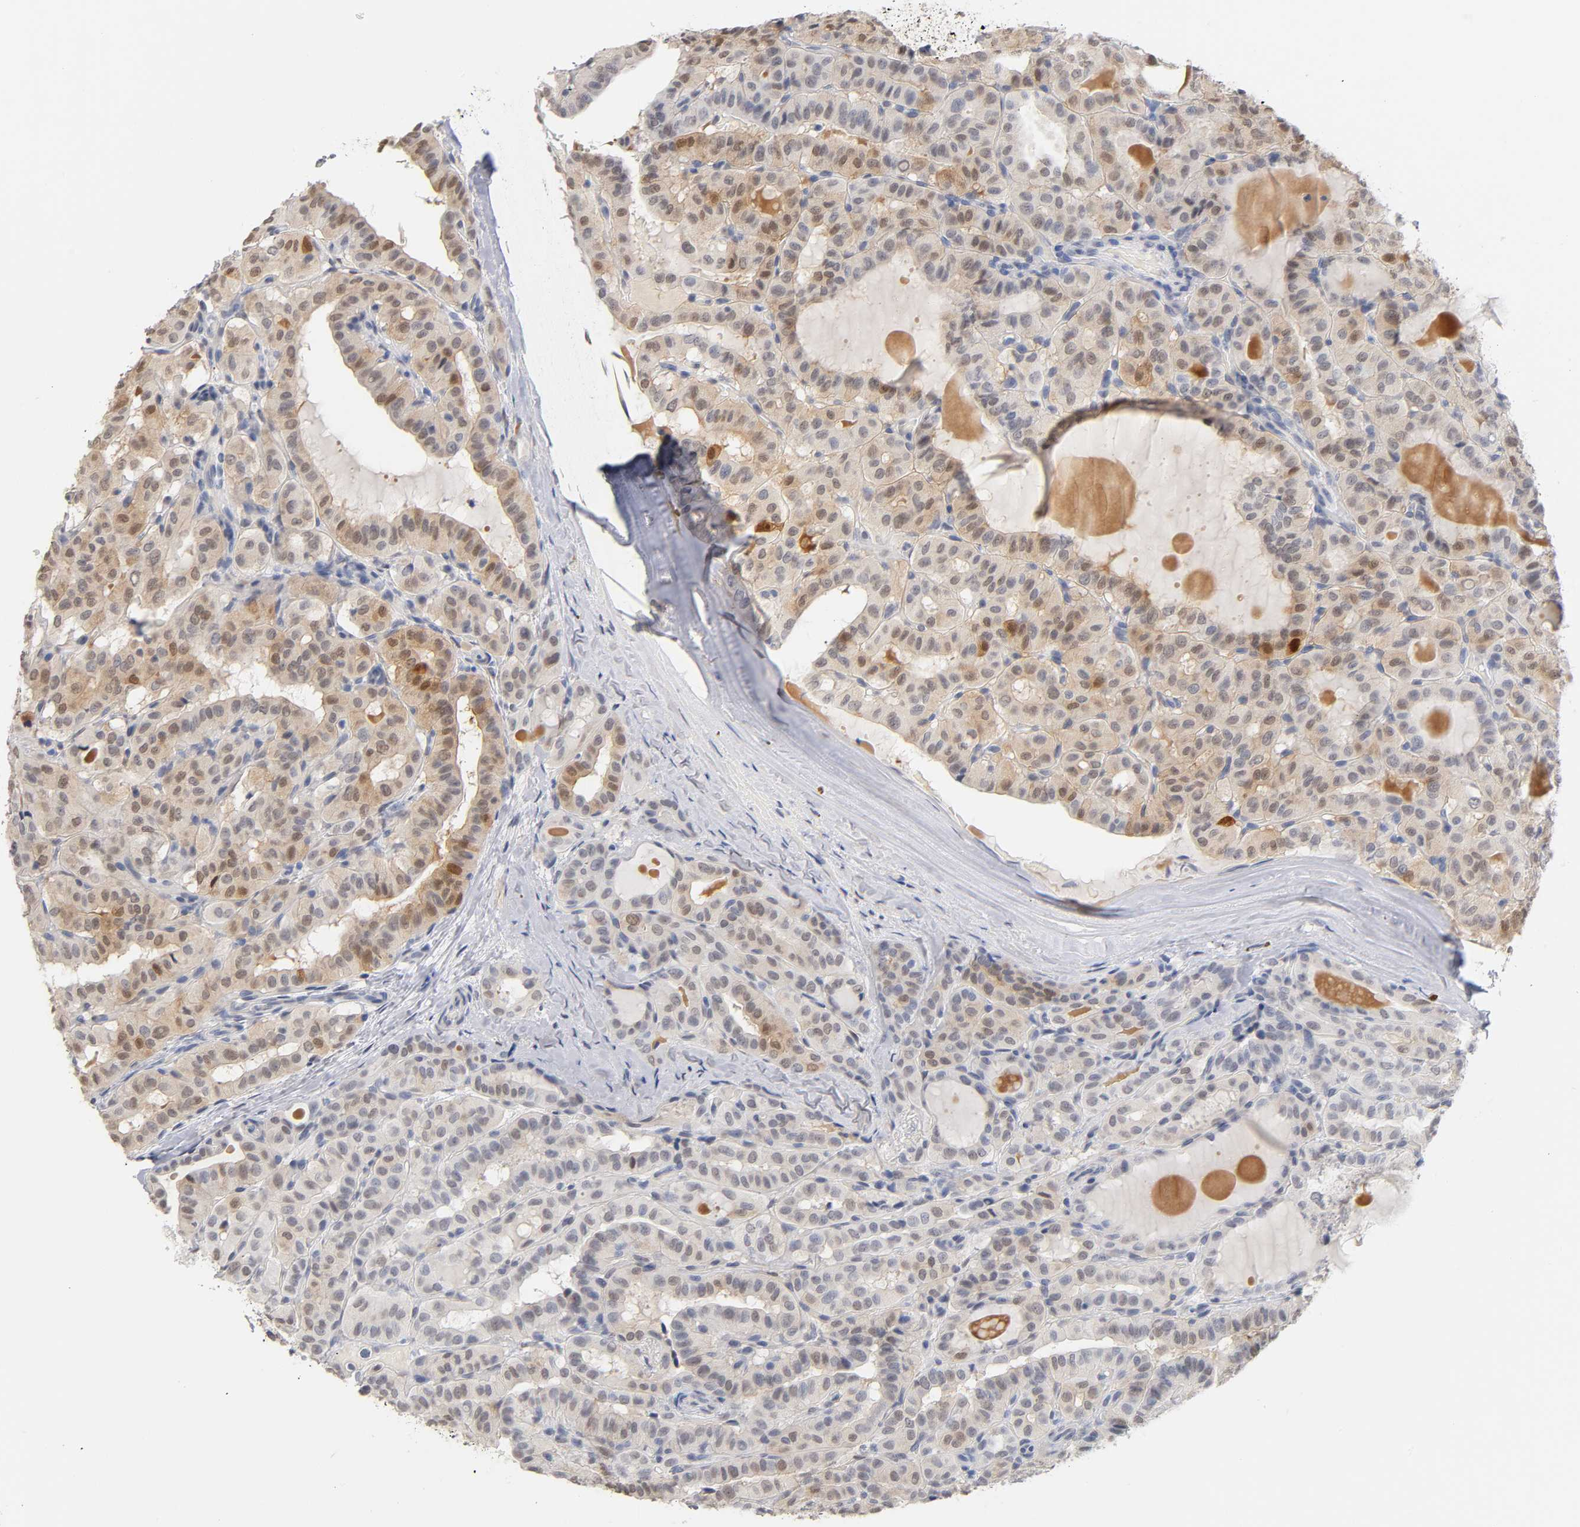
{"staining": {"intensity": "moderate", "quantity": "25%-75%", "location": "cytoplasmic/membranous,nuclear"}, "tissue": "thyroid cancer", "cell_type": "Tumor cells", "image_type": "cancer", "snomed": [{"axis": "morphology", "description": "Papillary adenocarcinoma, NOS"}, {"axis": "topography", "description": "Thyroid gland"}], "caption": "Immunohistochemical staining of thyroid cancer shows medium levels of moderate cytoplasmic/membranous and nuclear expression in about 25%-75% of tumor cells.", "gene": "CRABP2", "patient": {"sex": "male", "age": 77}}